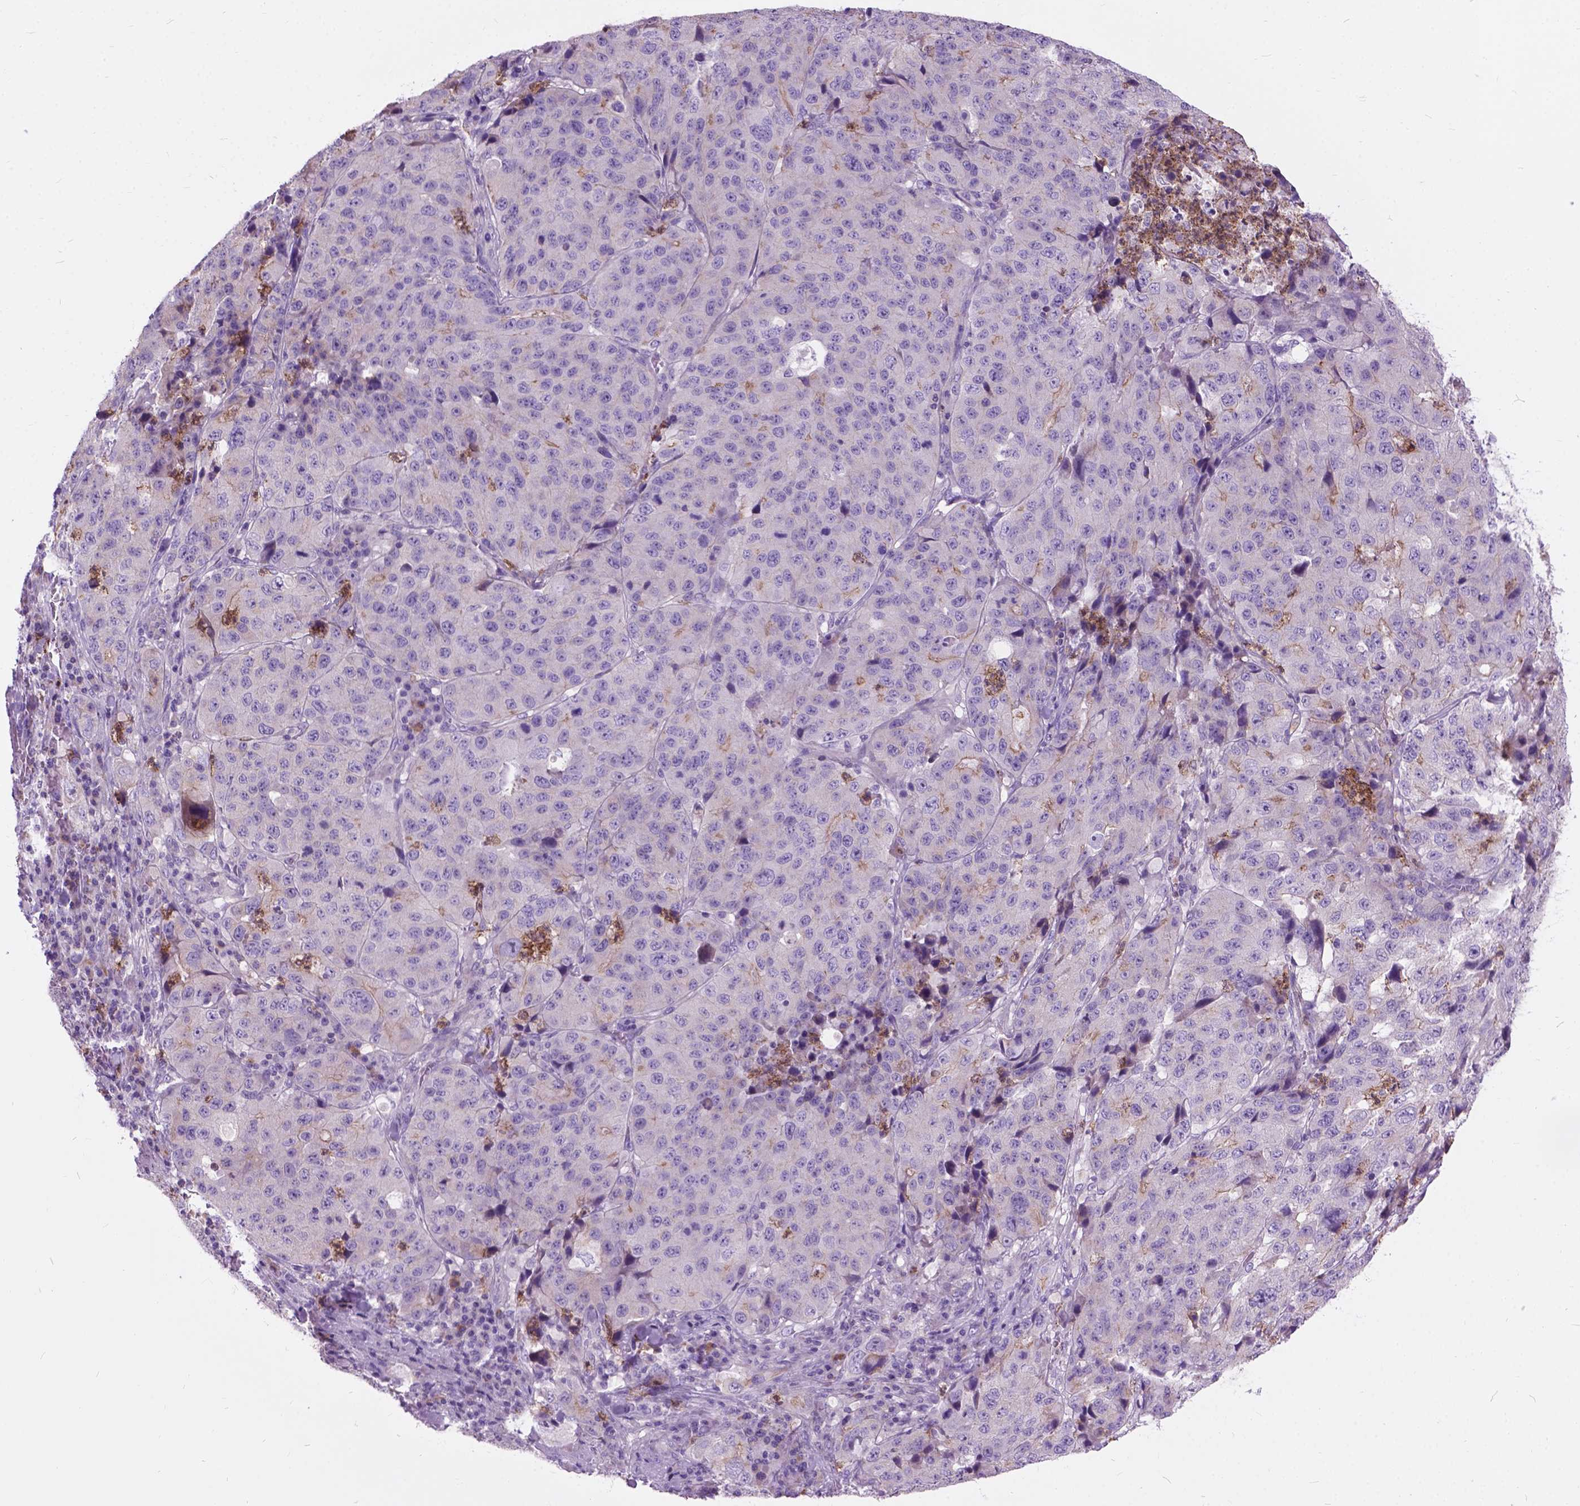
{"staining": {"intensity": "negative", "quantity": "none", "location": "none"}, "tissue": "stomach cancer", "cell_type": "Tumor cells", "image_type": "cancer", "snomed": [{"axis": "morphology", "description": "Adenocarcinoma, NOS"}, {"axis": "topography", "description": "Stomach"}], "caption": "Immunohistochemical staining of adenocarcinoma (stomach) displays no significant expression in tumor cells. (DAB (3,3'-diaminobenzidine) immunohistochemistry, high magnification).", "gene": "PRR35", "patient": {"sex": "male", "age": 71}}